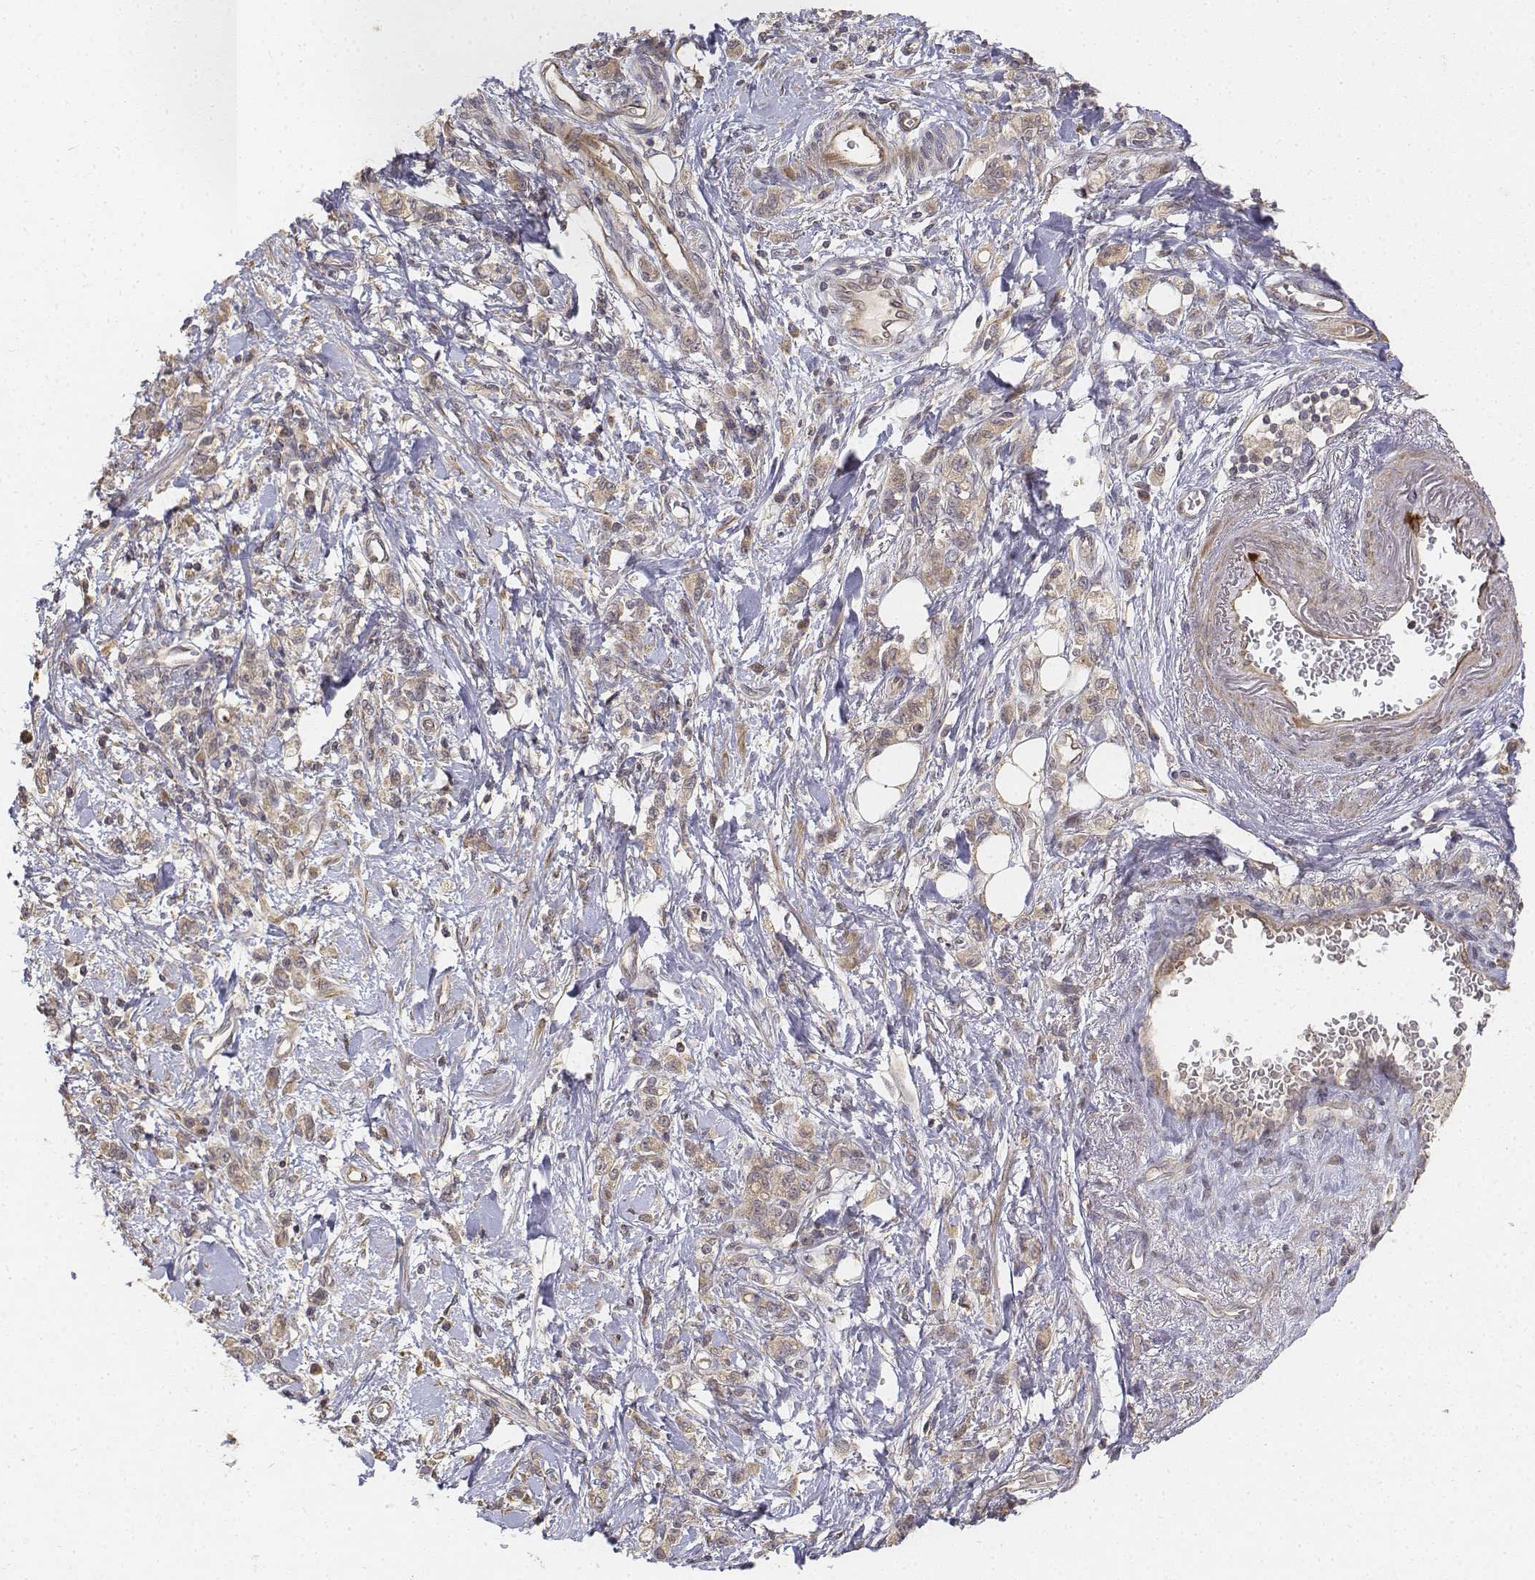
{"staining": {"intensity": "weak", "quantity": ">75%", "location": "cytoplasmic/membranous"}, "tissue": "stomach cancer", "cell_type": "Tumor cells", "image_type": "cancer", "snomed": [{"axis": "morphology", "description": "Adenocarcinoma, NOS"}, {"axis": "topography", "description": "Stomach"}], "caption": "A brown stain shows weak cytoplasmic/membranous expression of a protein in adenocarcinoma (stomach) tumor cells.", "gene": "FBXO21", "patient": {"sex": "male", "age": 77}}